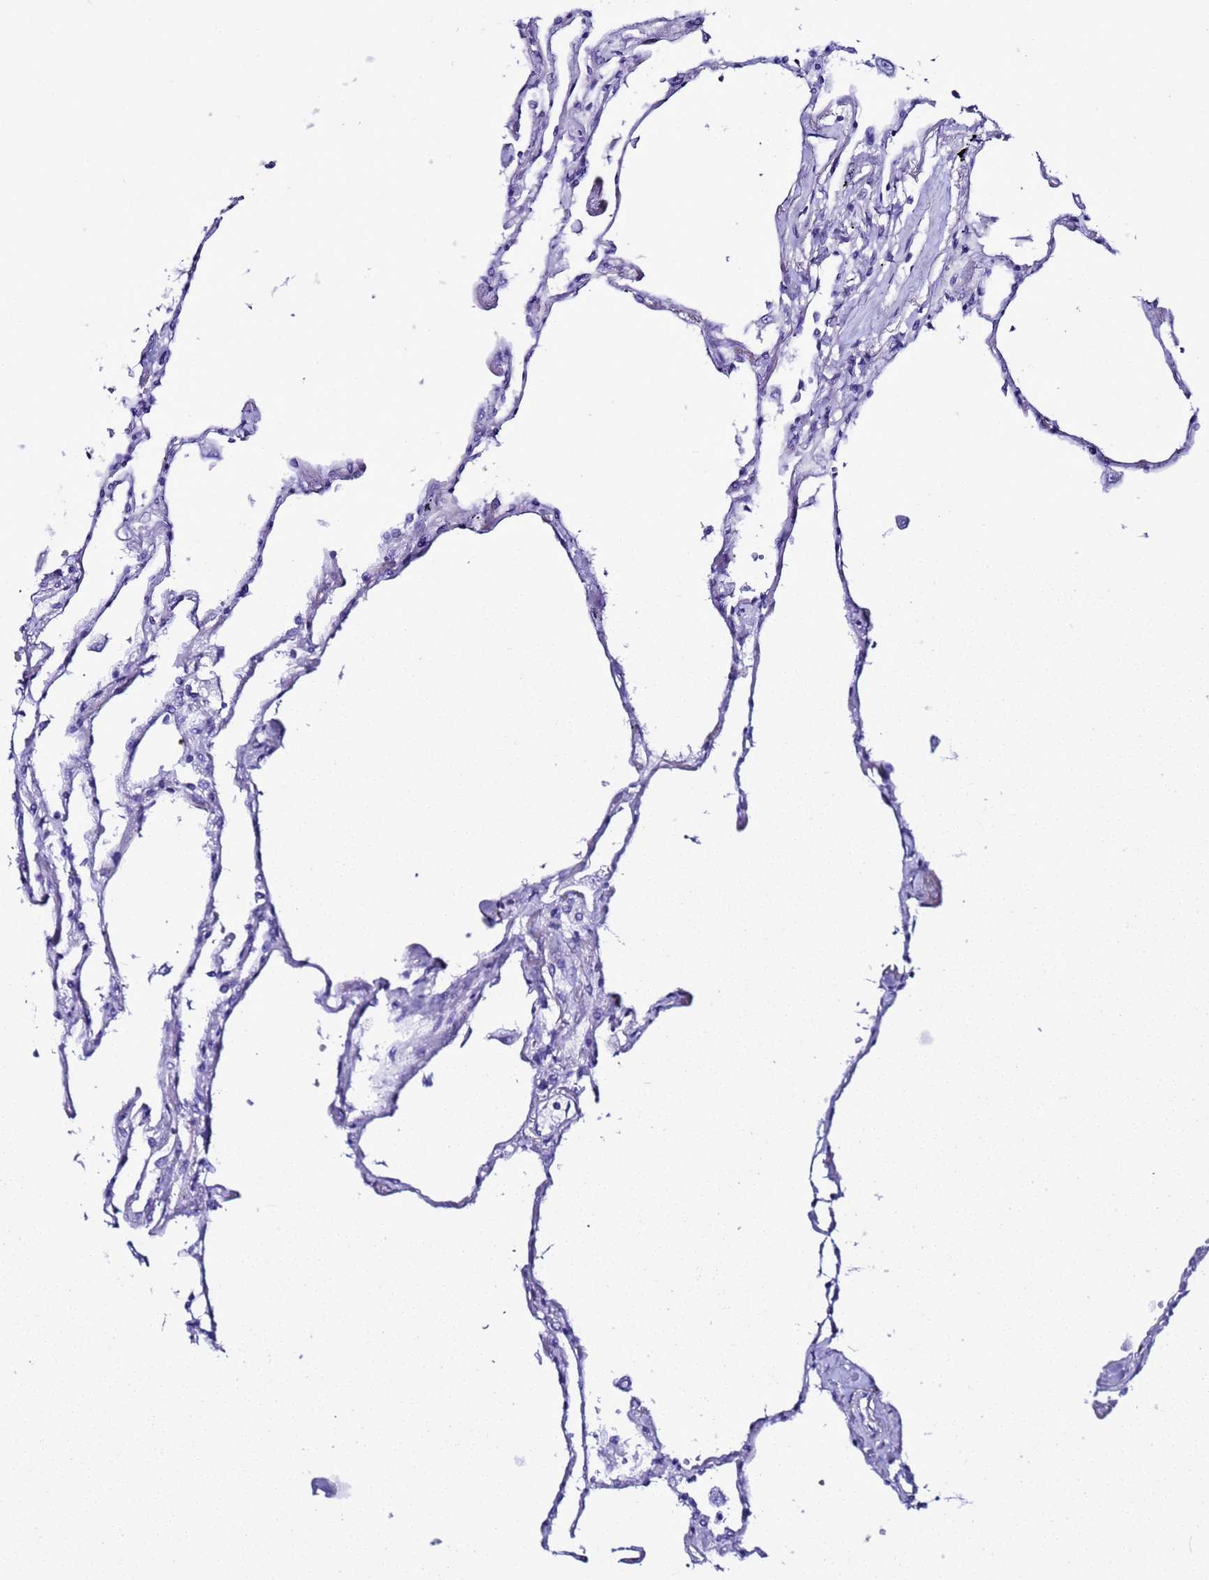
{"staining": {"intensity": "weak", "quantity": "<25%", "location": "nuclear"}, "tissue": "lung", "cell_type": "Alveolar cells", "image_type": "normal", "snomed": [{"axis": "morphology", "description": "Normal tissue, NOS"}, {"axis": "topography", "description": "Lung"}], "caption": "Lung stained for a protein using immunohistochemistry (IHC) exhibits no expression alveolar cells.", "gene": "BCL7A", "patient": {"sex": "female", "age": 67}}